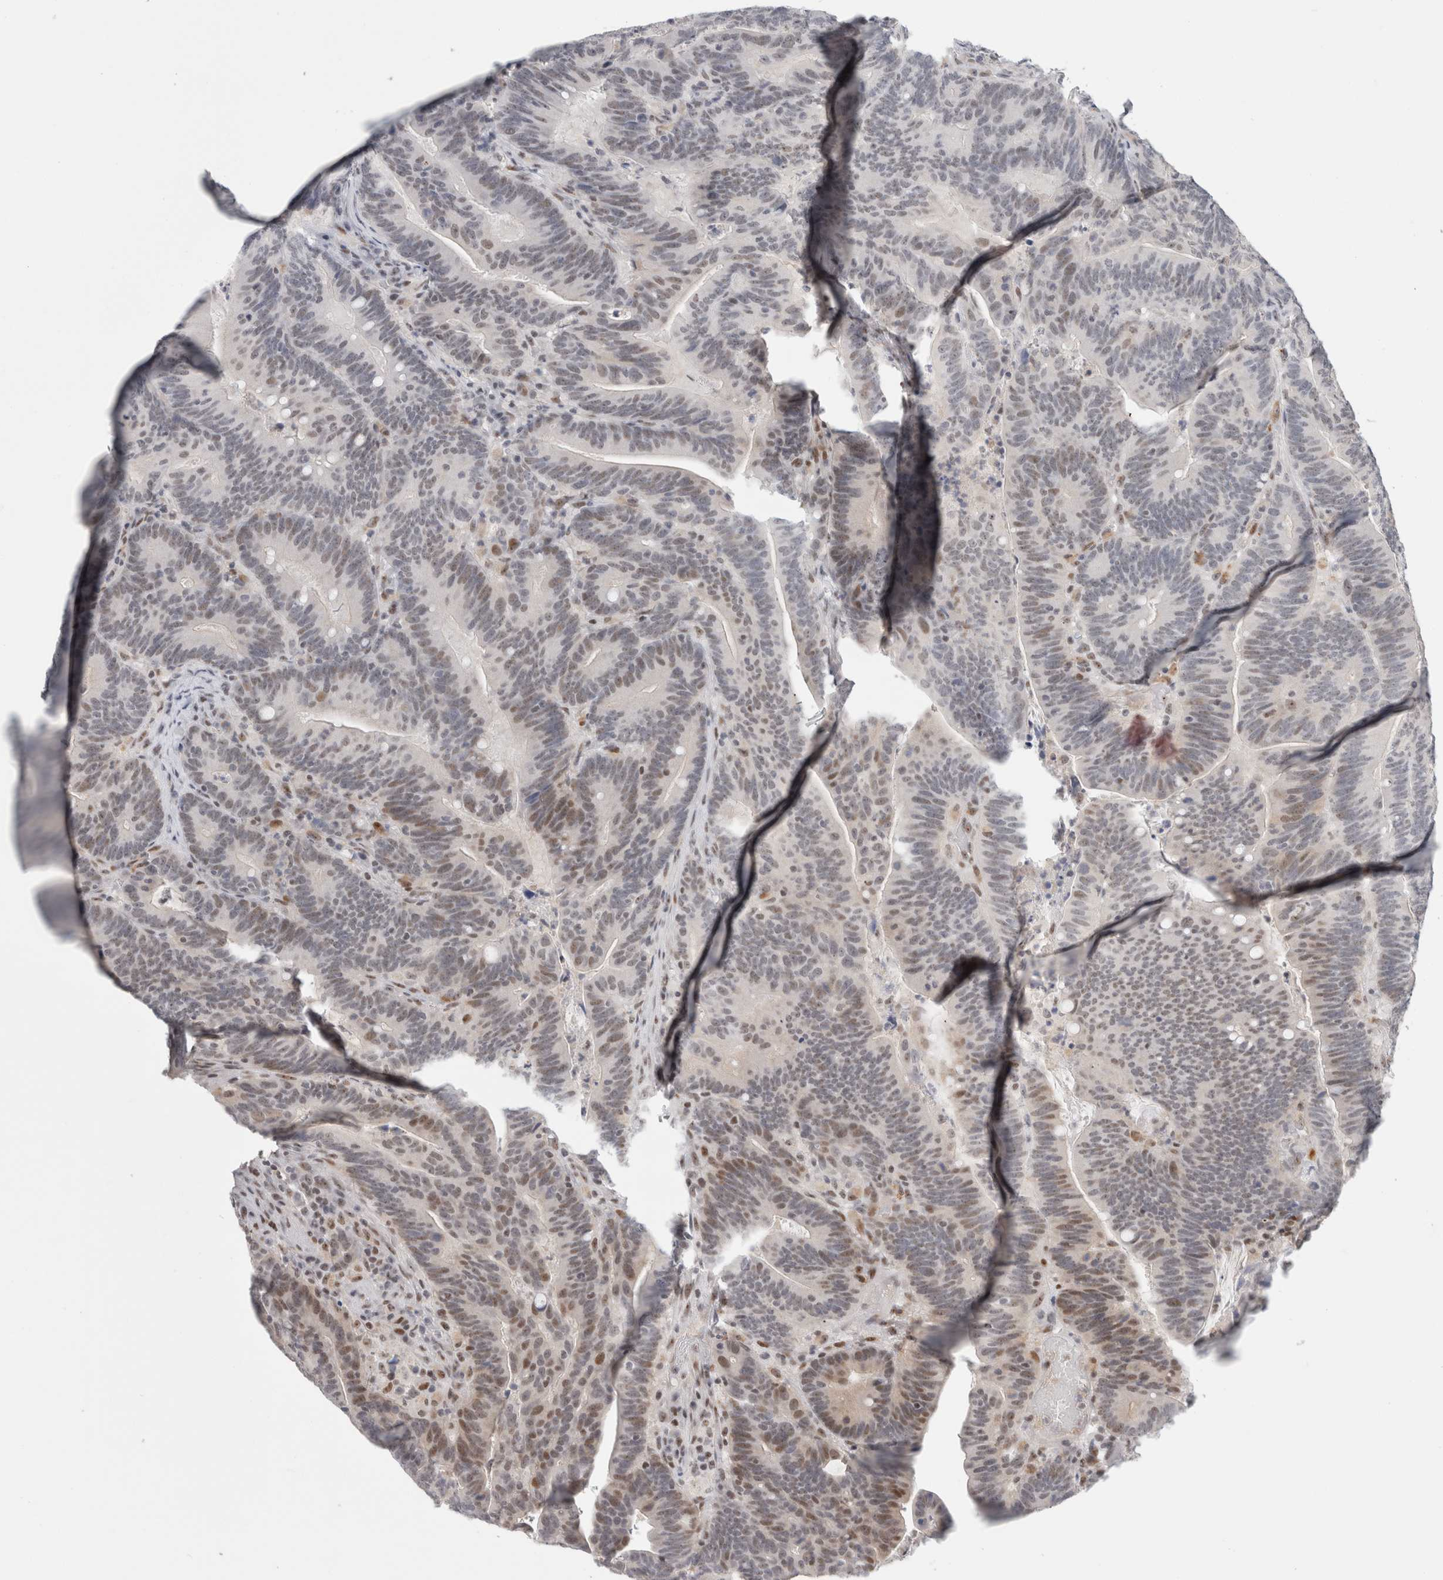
{"staining": {"intensity": "weak", "quantity": "25%-75%", "location": "nuclear"}, "tissue": "colorectal cancer", "cell_type": "Tumor cells", "image_type": "cancer", "snomed": [{"axis": "morphology", "description": "Adenocarcinoma, NOS"}, {"axis": "topography", "description": "Colon"}], "caption": "Weak nuclear protein expression is seen in about 25%-75% of tumor cells in adenocarcinoma (colorectal). The staining was performed using DAB, with brown indicating positive protein expression. Nuclei are stained blue with hematoxylin.", "gene": "SENP6", "patient": {"sex": "female", "age": 66}}